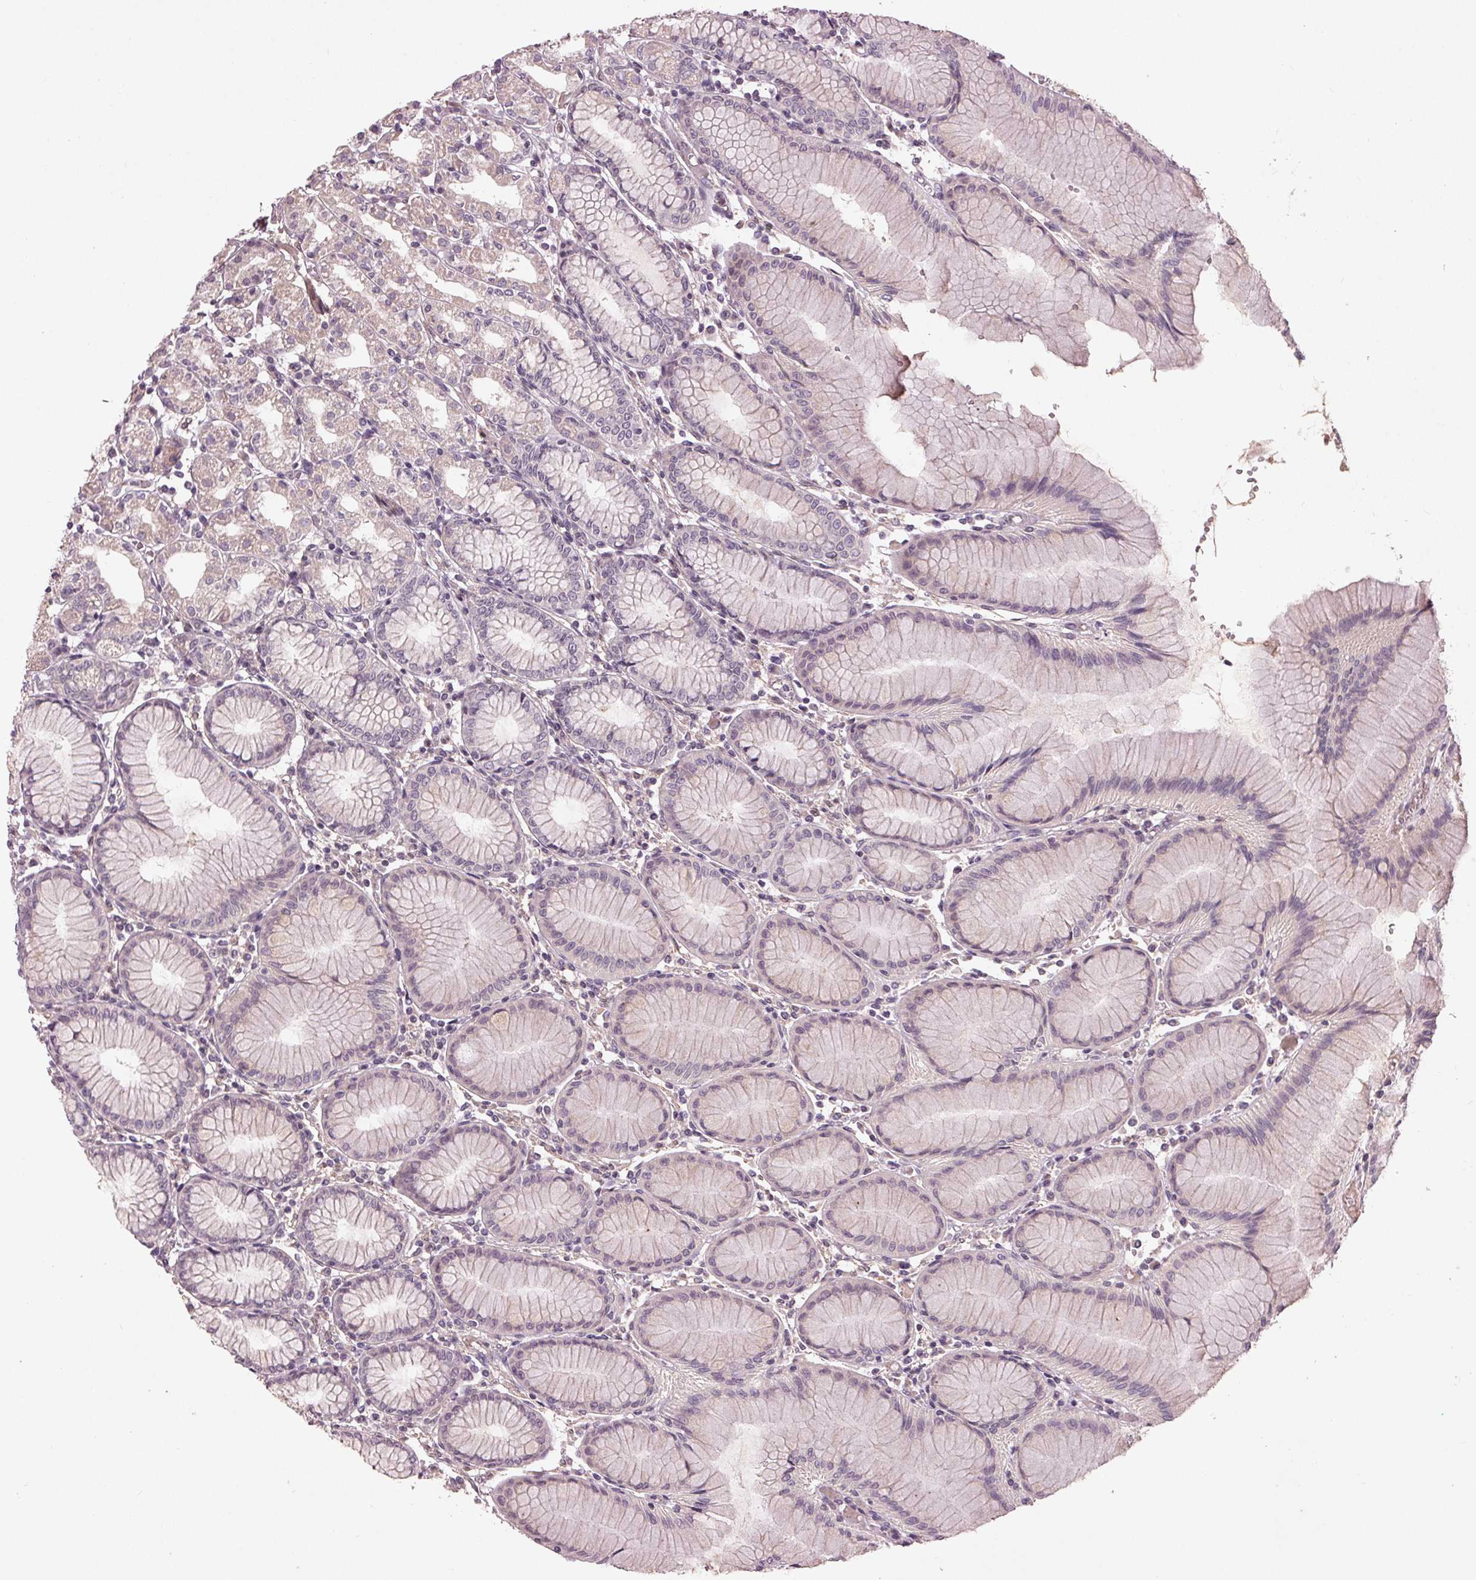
{"staining": {"intensity": "moderate", "quantity": "<25%", "location": "cytoplasmic/membranous"}, "tissue": "stomach", "cell_type": "Glandular cells", "image_type": "normal", "snomed": [{"axis": "morphology", "description": "Normal tissue, NOS"}, {"axis": "topography", "description": "Skeletal muscle"}, {"axis": "topography", "description": "Stomach"}], "caption": "Moderate cytoplasmic/membranous staining is identified in about <25% of glandular cells in benign stomach.", "gene": "ZNF605", "patient": {"sex": "female", "age": 57}}